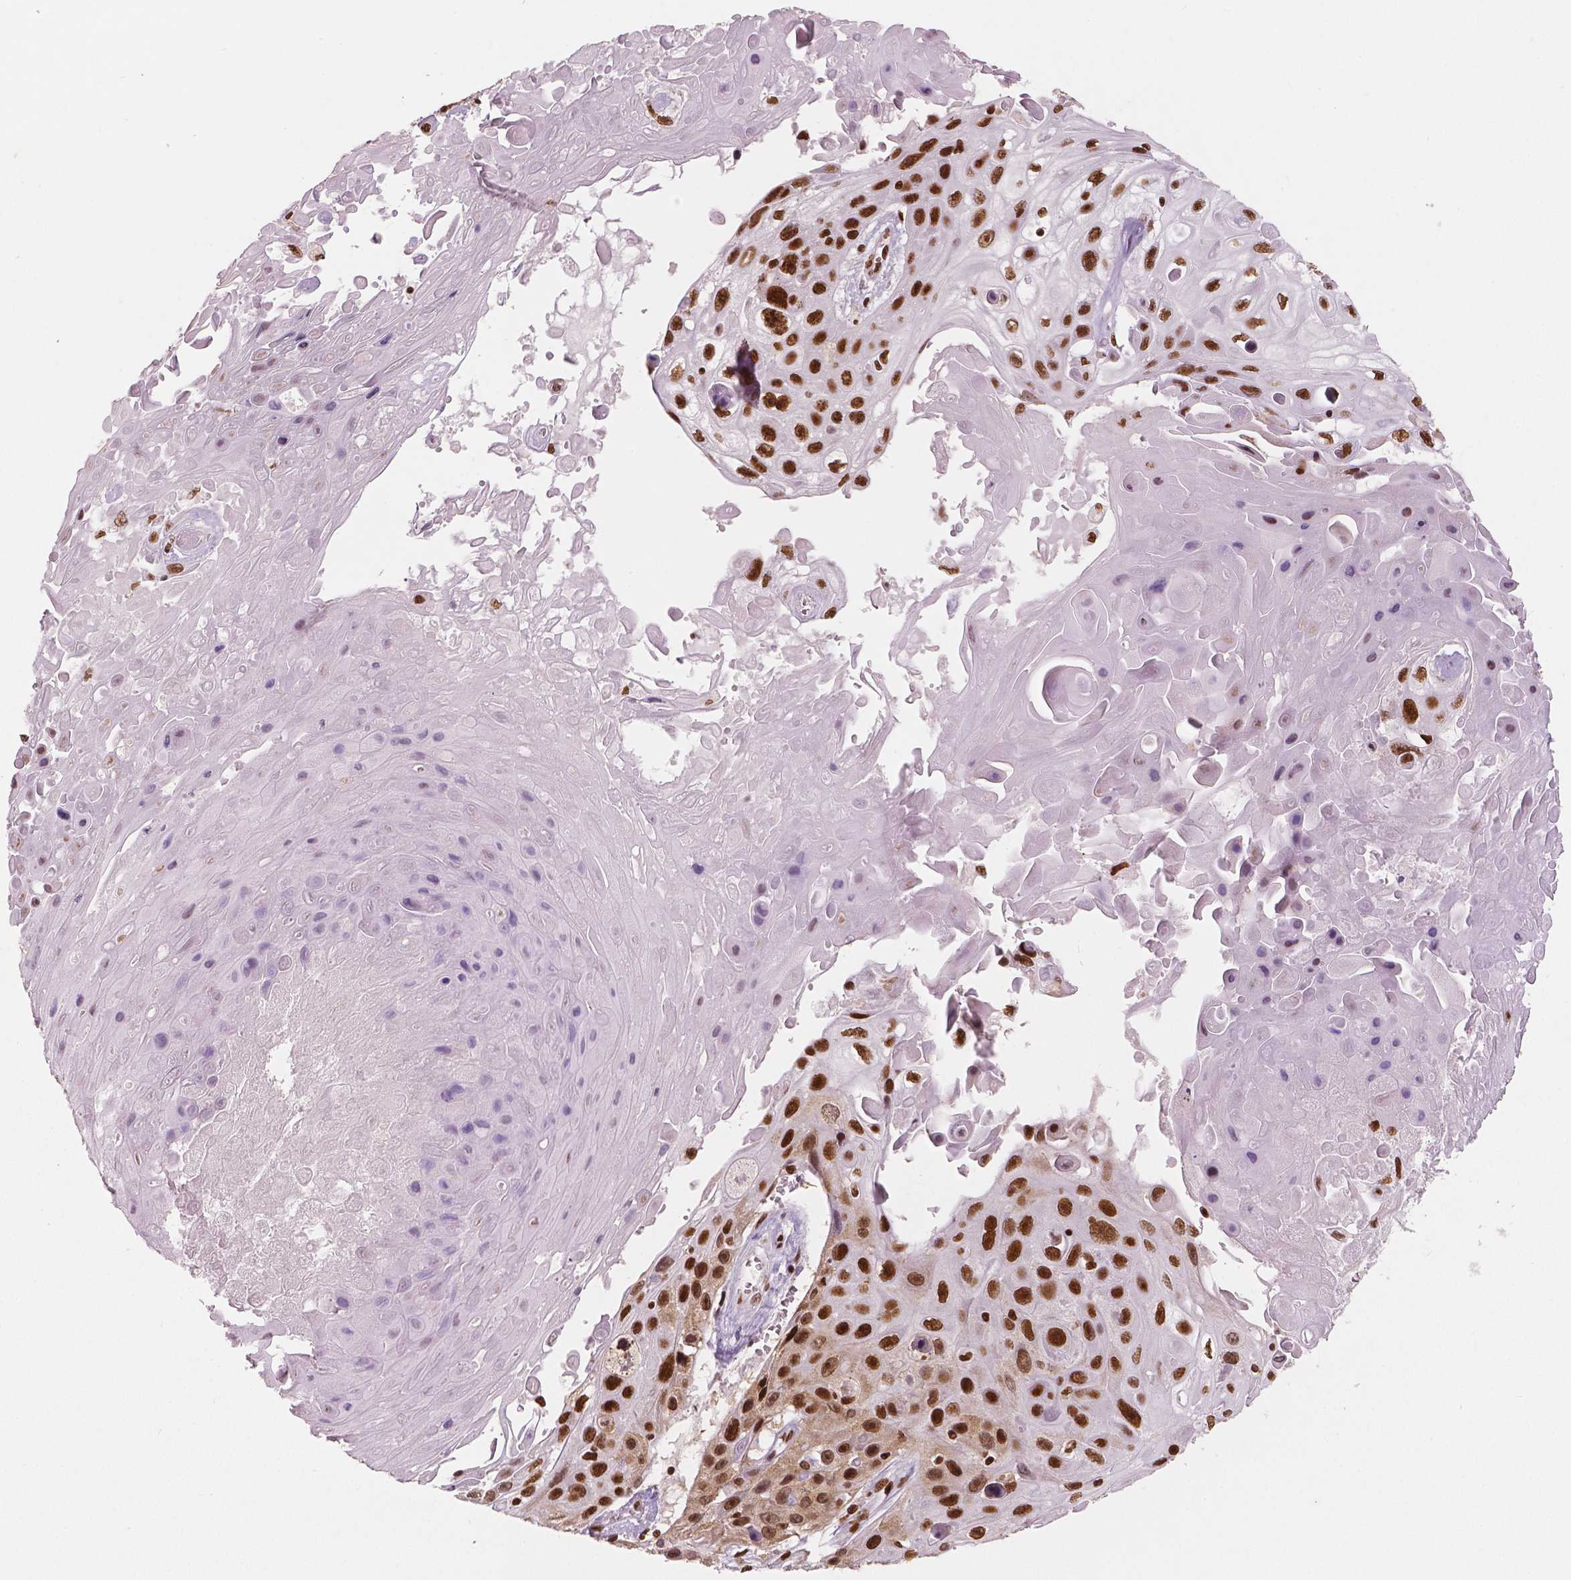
{"staining": {"intensity": "strong", "quantity": ">75%", "location": "nuclear"}, "tissue": "skin cancer", "cell_type": "Tumor cells", "image_type": "cancer", "snomed": [{"axis": "morphology", "description": "Squamous cell carcinoma, NOS"}, {"axis": "topography", "description": "Skin"}], "caption": "Immunohistochemical staining of skin squamous cell carcinoma displays high levels of strong nuclear staining in about >75% of tumor cells.", "gene": "BRD4", "patient": {"sex": "male", "age": 82}}